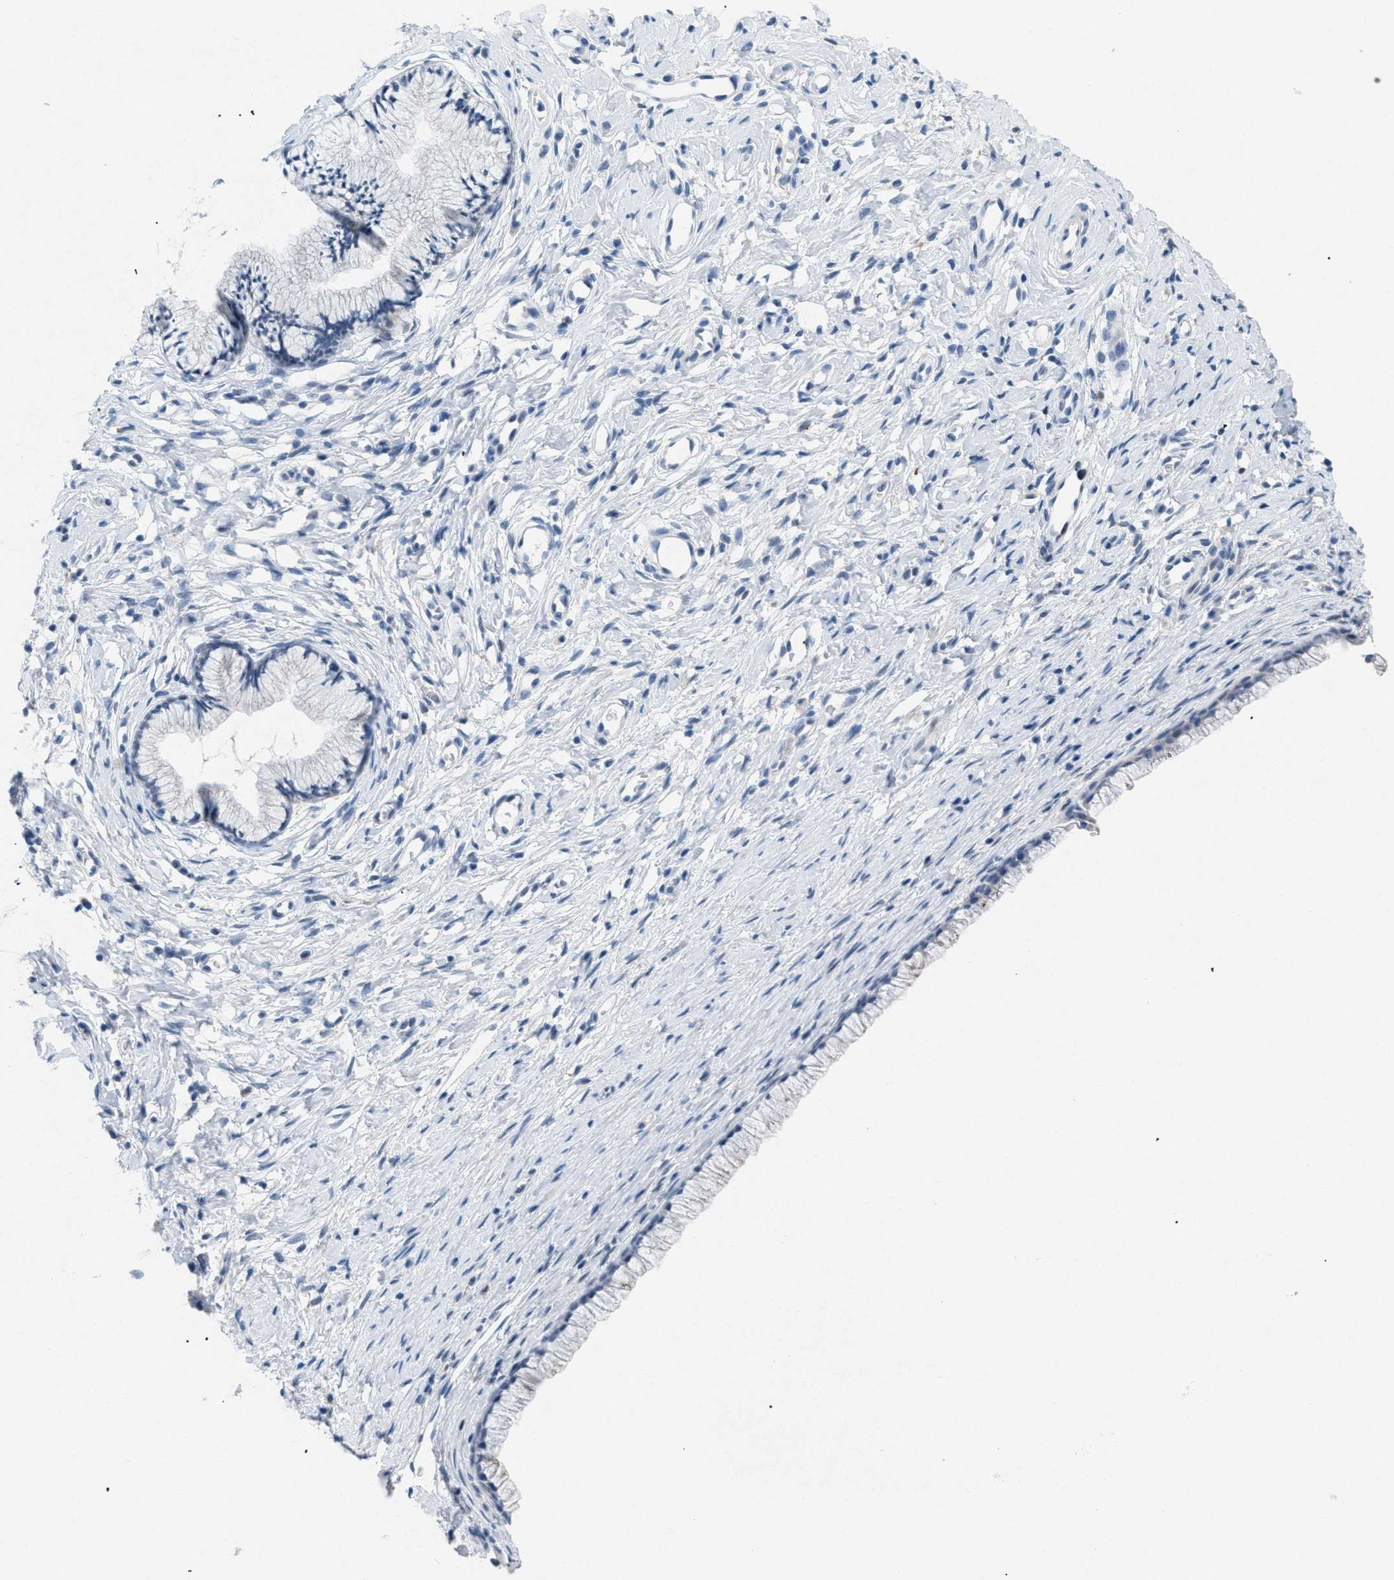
{"staining": {"intensity": "negative", "quantity": "none", "location": "none"}, "tissue": "cervix", "cell_type": "Glandular cells", "image_type": "normal", "snomed": [{"axis": "morphology", "description": "Normal tissue, NOS"}, {"axis": "topography", "description": "Cervix"}], "caption": "This is a image of IHC staining of benign cervix, which shows no staining in glandular cells.", "gene": "TASOR", "patient": {"sex": "female", "age": 77}}